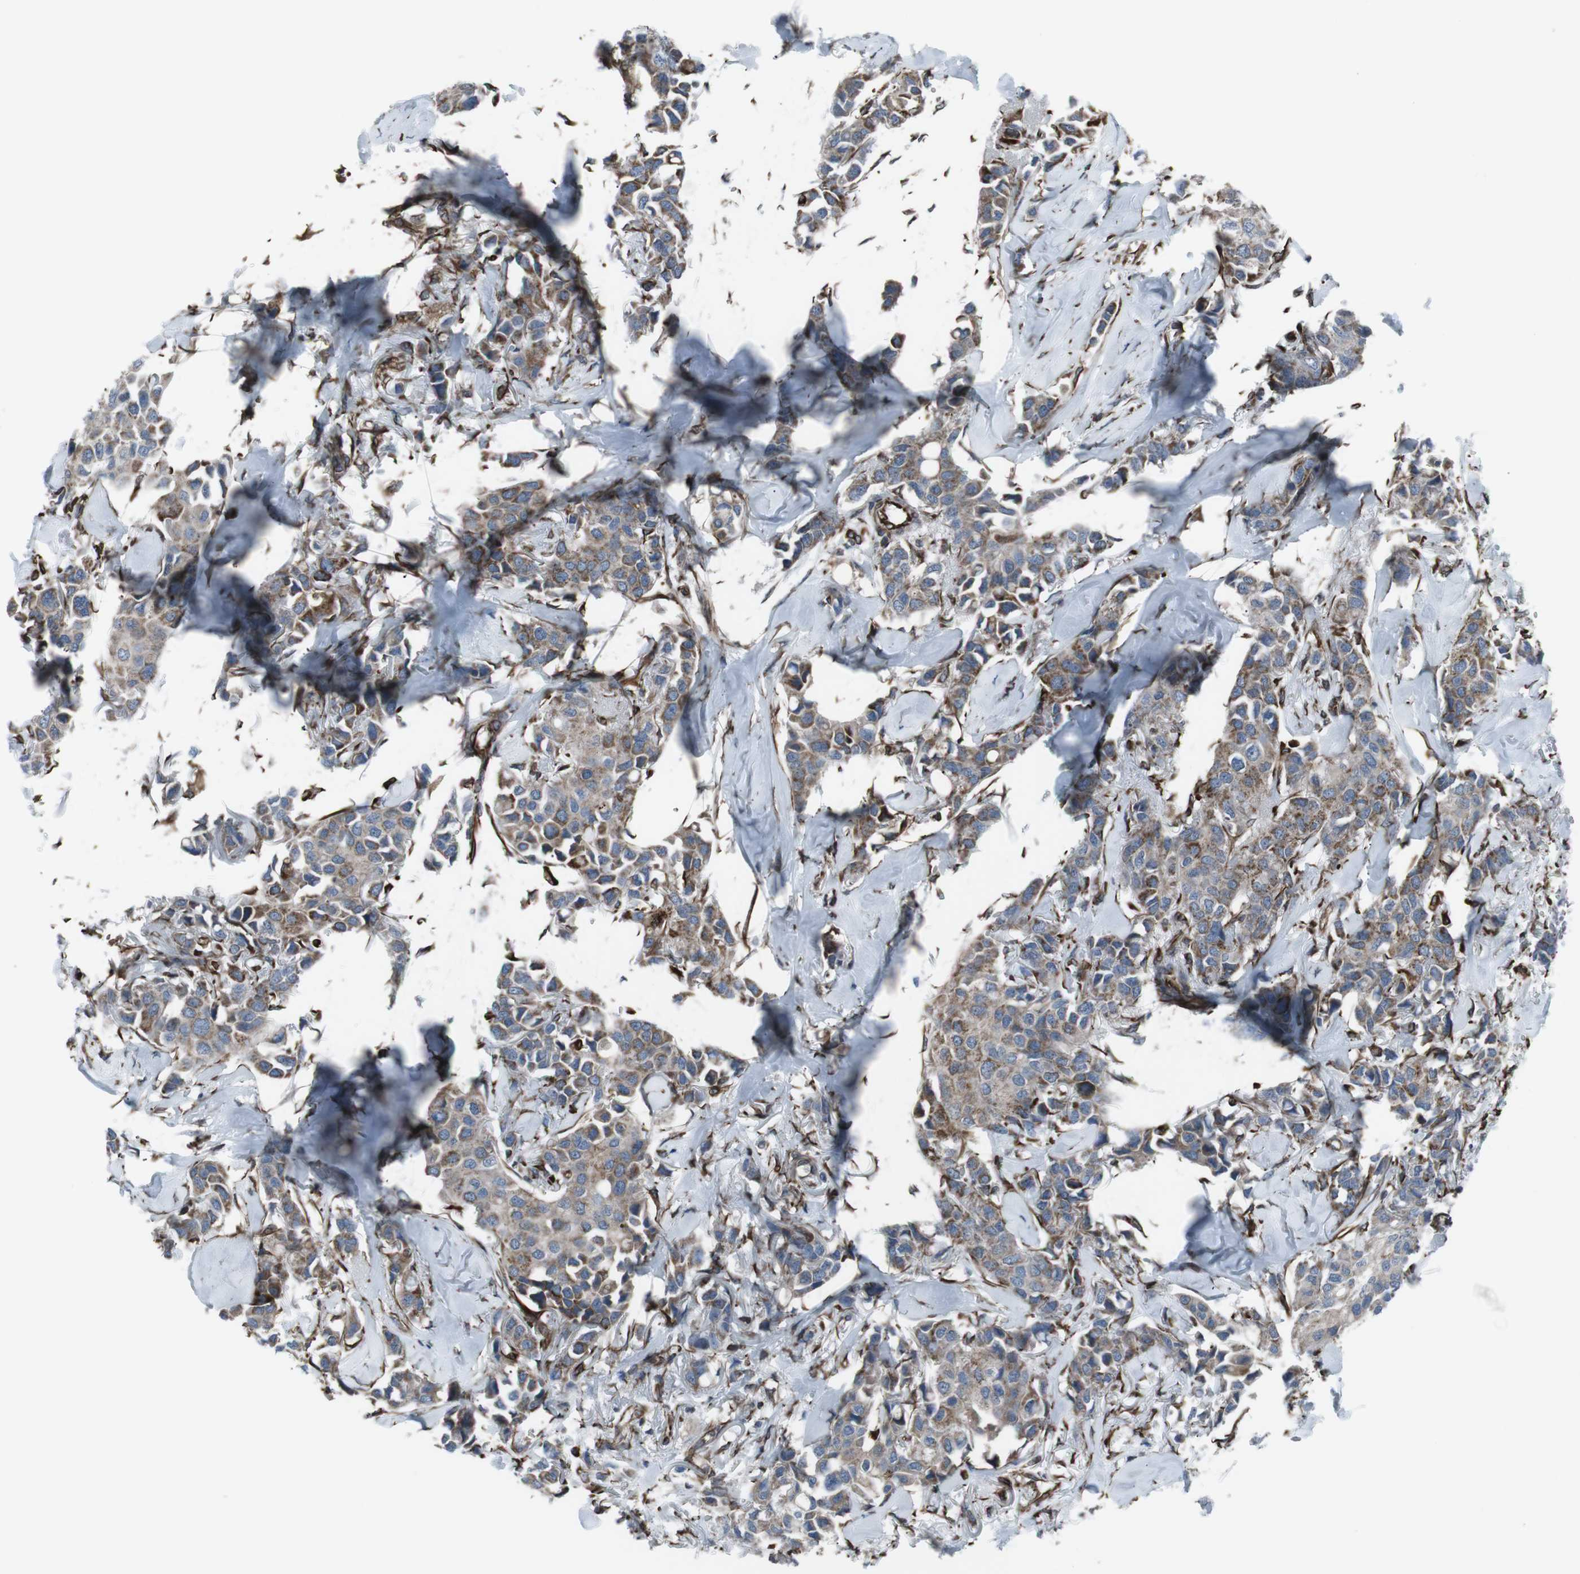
{"staining": {"intensity": "moderate", "quantity": ">75%", "location": "cytoplasmic/membranous"}, "tissue": "breast cancer", "cell_type": "Tumor cells", "image_type": "cancer", "snomed": [{"axis": "morphology", "description": "Duct carcinoma"}, {"axis": "topography", "description": "Breast"}], "caption": "A histopathology image showing moderate cytoplasmic/membranous positivity in about >75% of tumor cells in breast invasive ductal carcinoma, as visualized by brown immunohistochemical staining.", "gene": "TMEM141", "patient": {"sex": "female", "age": 80}}